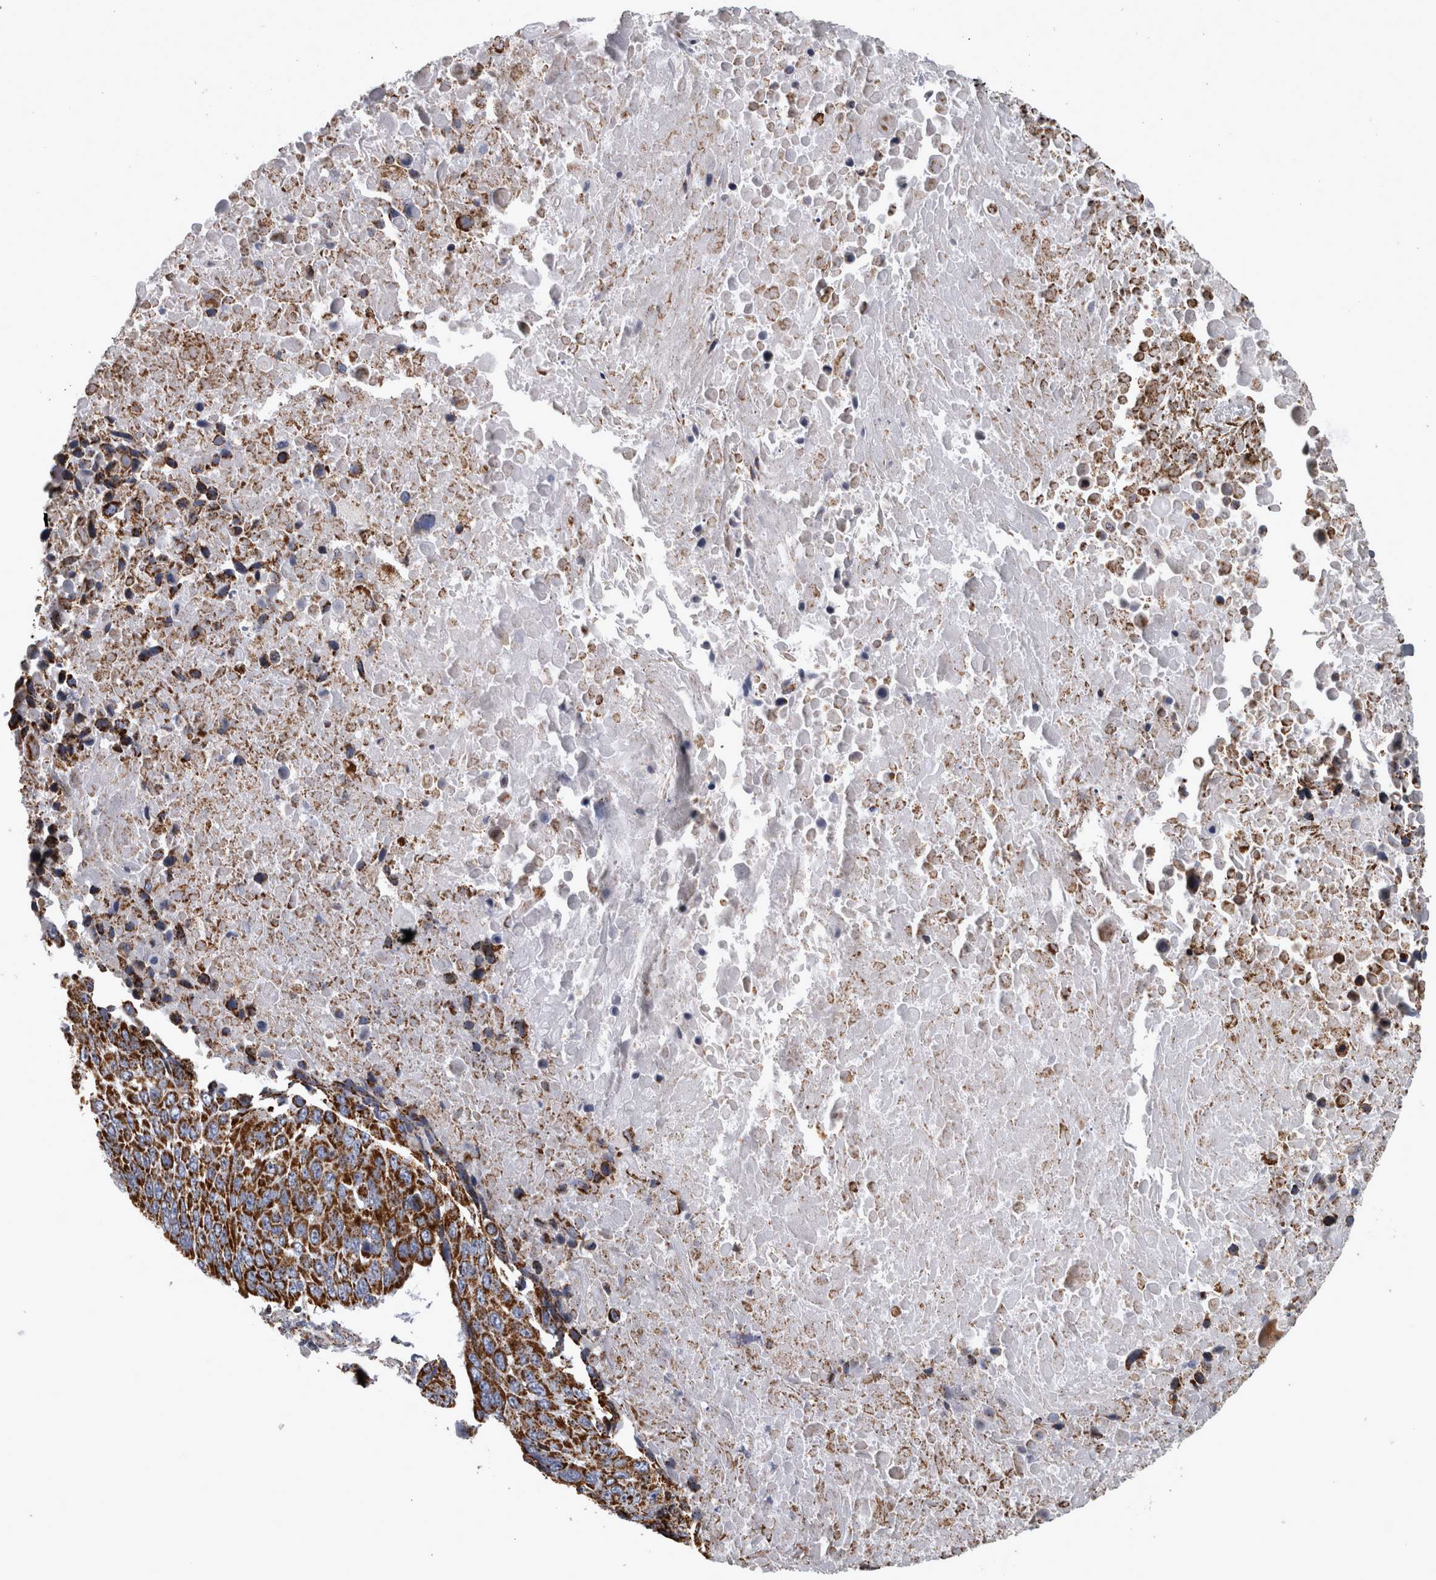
{"staining": {"intensity": "strong", "quantity": ">75%", "location": "cytoplasmic/membranous"}, "tissue": "lung cancer", "cell_type": "Tumor cells", "image_type": "cancer", "snomed": [{"axis": "morphology", "description": "Squamous cell carcinoma, NOS"}, {"axis": "topography", "description": "Lung"}], "caption": "This photomicrograph shows lung cancer (squamous cell carcinoma) stained with IHC to label a protein in brown. The cytoplasmic/membranous of tumor cells show strong positivity for the protein. Nuclei are counter-stained blue.", "gene": "MDH2", "patient": {"sex": "male", "age": 66}}